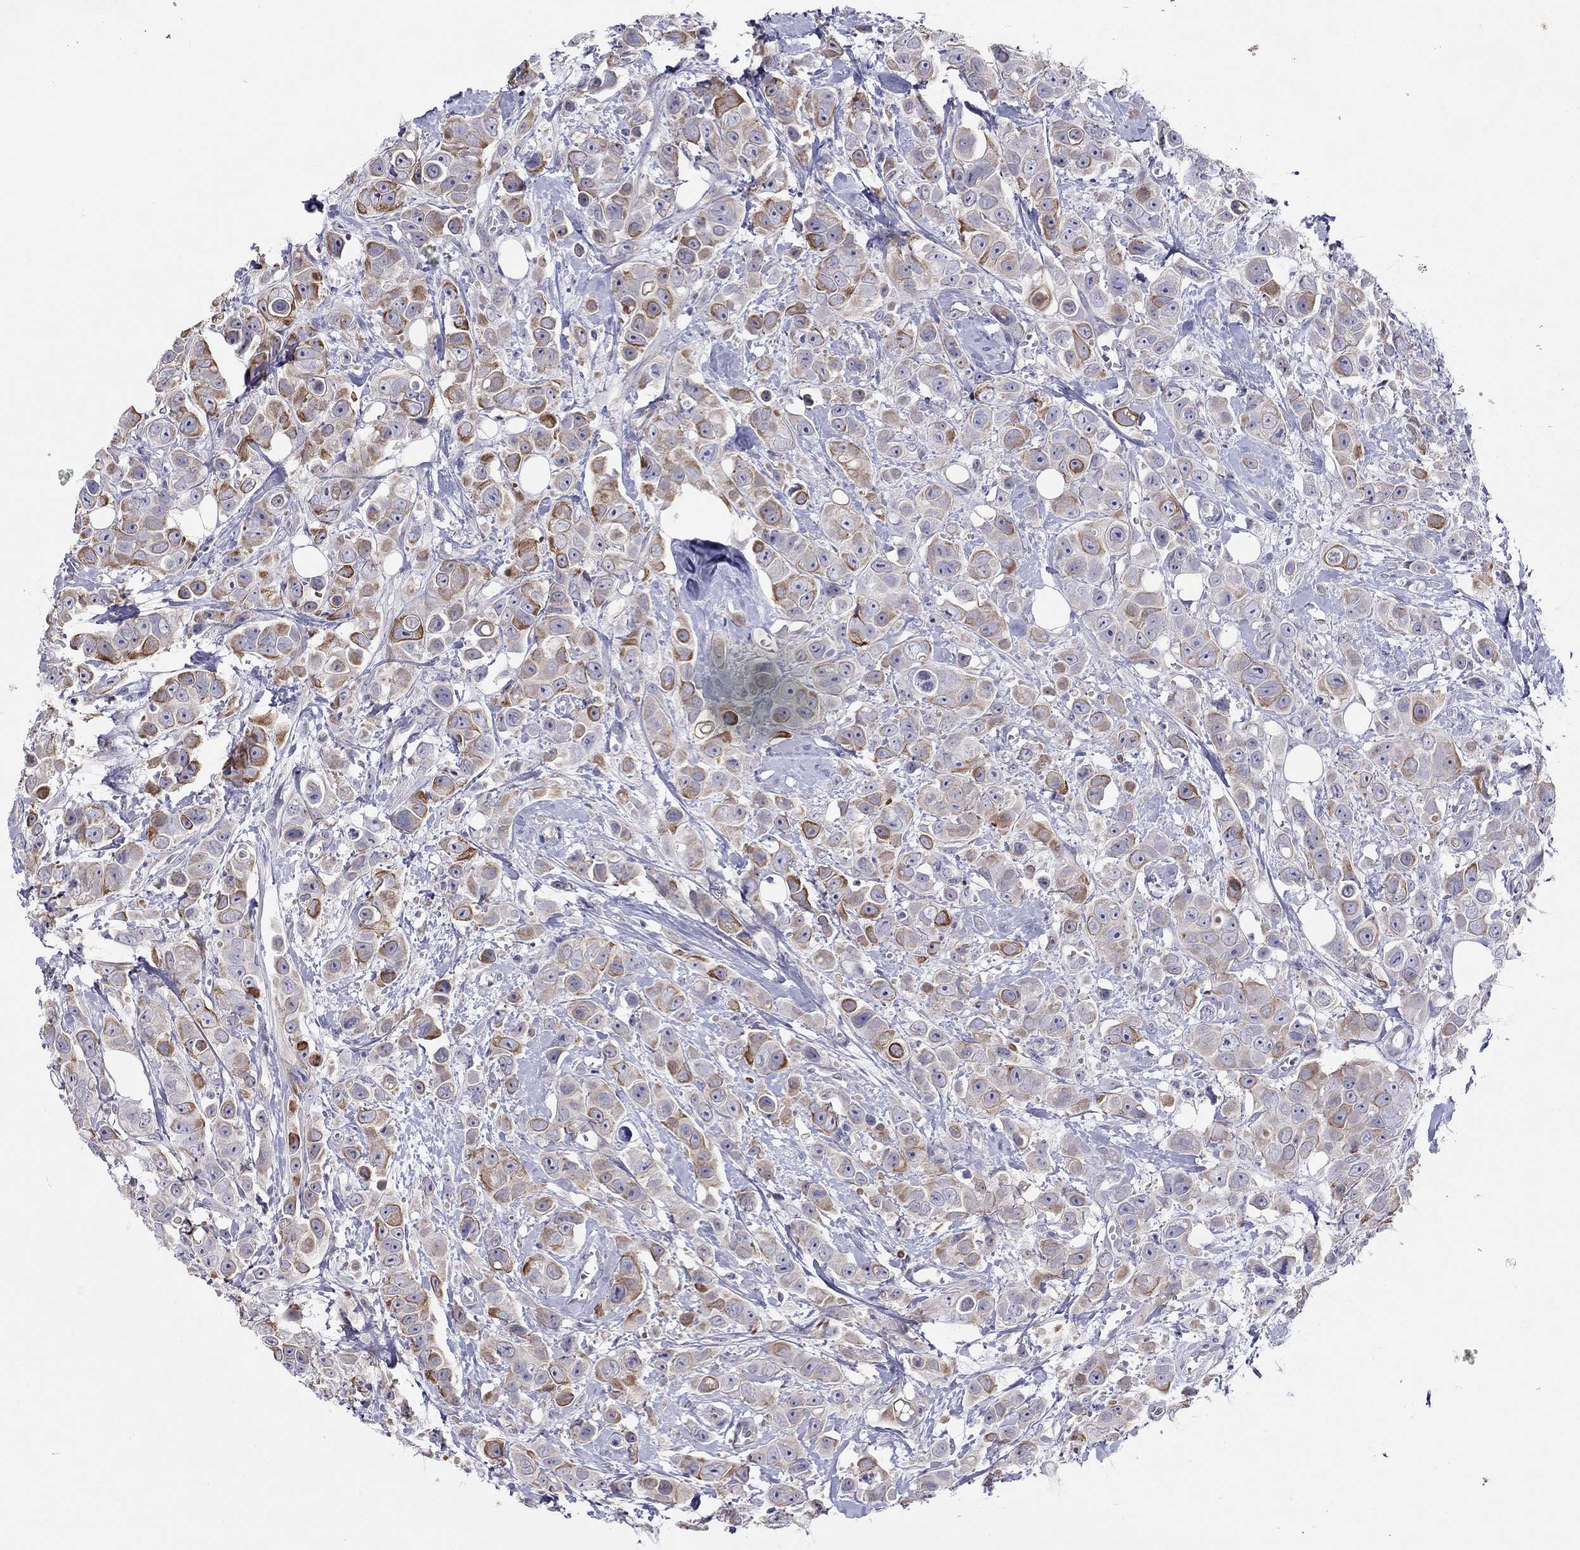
{"staining": {"intensity": "strong", "quantity": "<25%", "location": "cytoplasmic/membranous"}, "tissue": "breast cancer", "cell_type": "Tumor cells", "image_type": "cancer", "snomed": [{"axis": "morphology", "description": "Duct carcinoma"}, {"axis": "topography", "description": "Breast"}], "caption": "The histopathology image displays a brown stain indicating the presence of a protein in the cytoplasmic/membranous of tumor cells in infiltrating ductal carcinoma (breast).", "gene": "CAPNS2", "patient": {"sex": "female", "age": 35}}